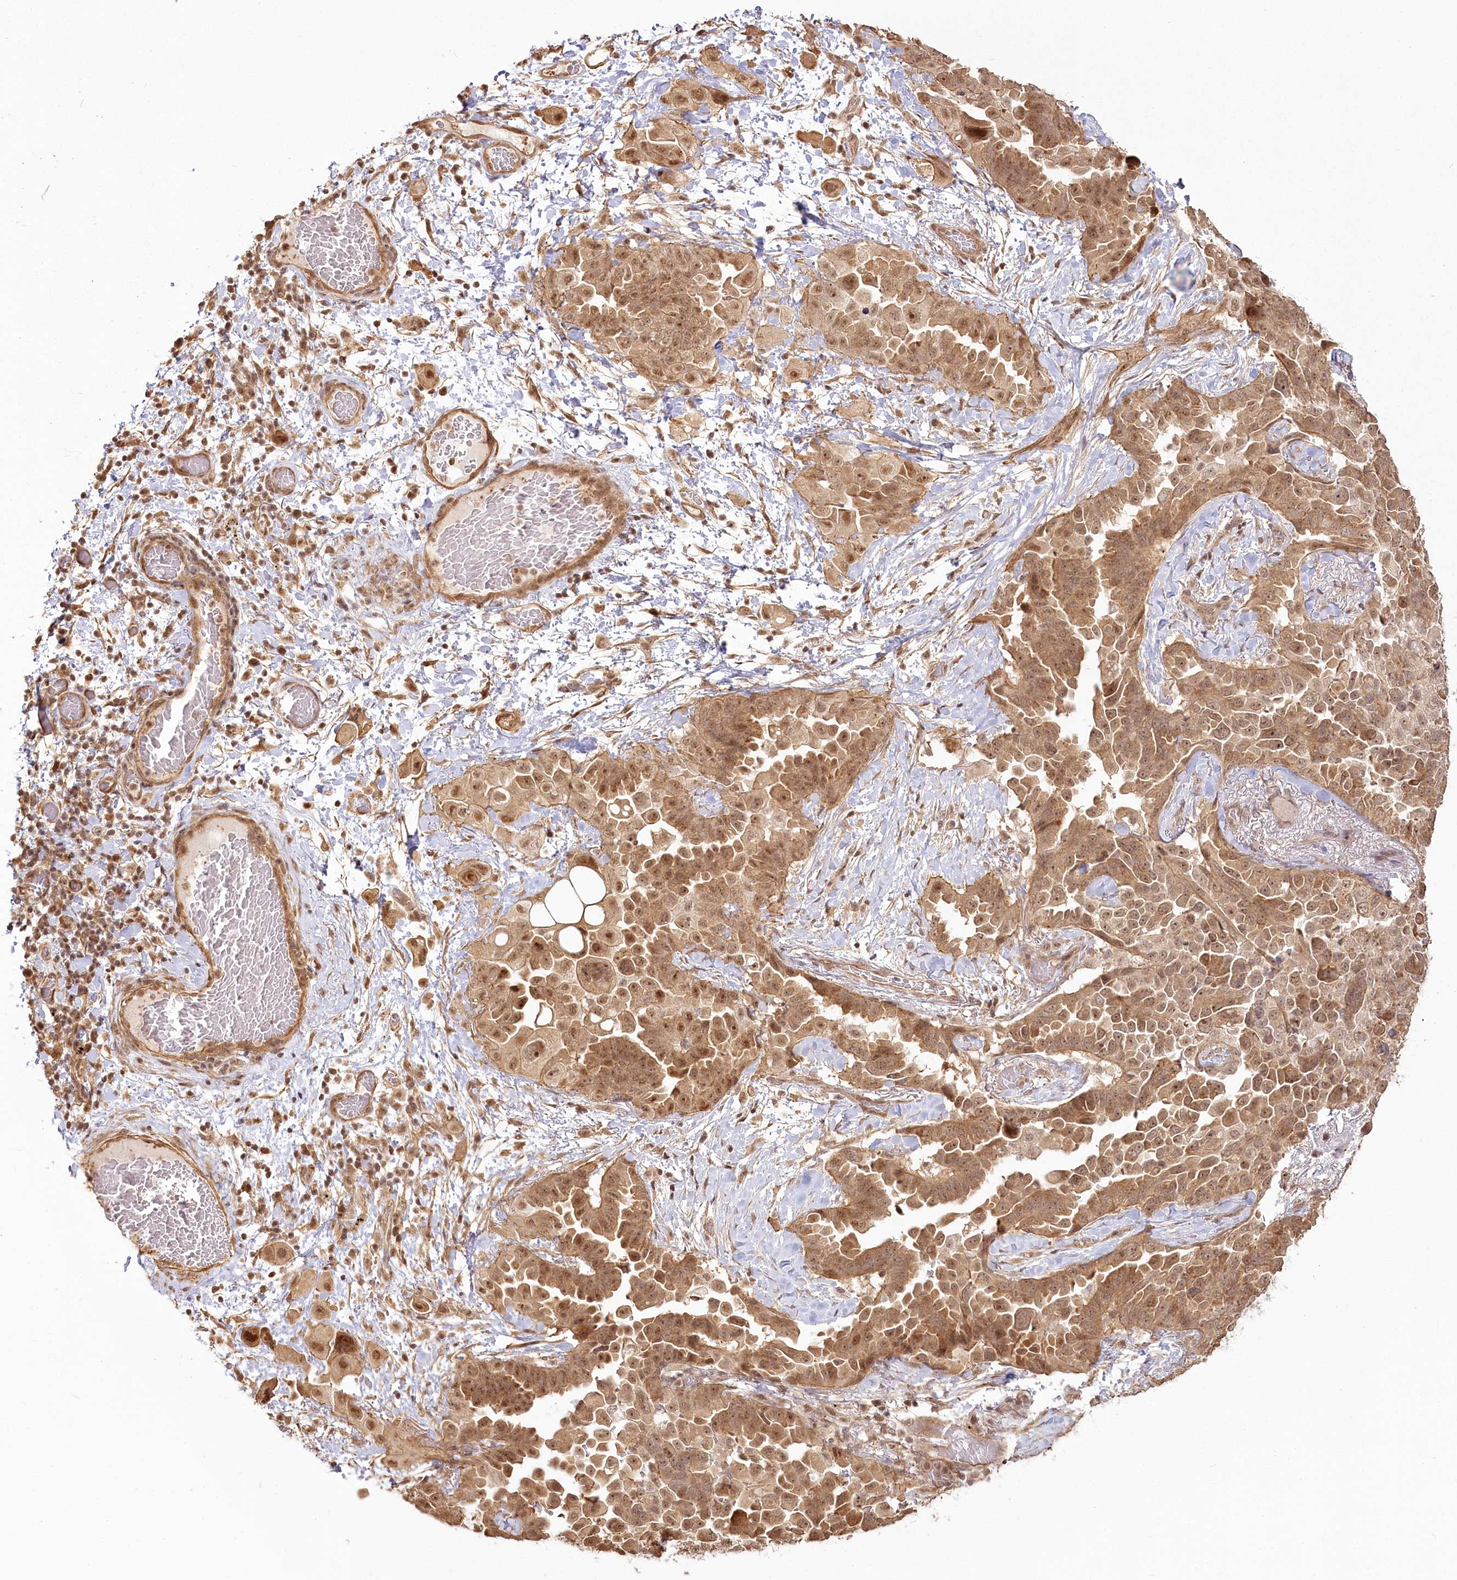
{"staining": {"intensity": "moderate", "quantity": ">75%", "location": "cytoplasmic/membranous,nuclear"}, "tissue": "lung cancer", "cell_type": "Tumor cells", "image_type": "cancer", "snomed": [{"axis": "morphology", "description": "Adenocarcinoma, NOS"}, {"axis": "topography", "description": "Lung"}], "caption": "Protein analysis of adenocarcinoma (lung) tissue exhibits moderate cytoplasmic/membranous and nuclear positivity in approximately >75% of tumor cells.", "gene": "R3HDM2", "patient": {"sex": "female", "age": 67}}